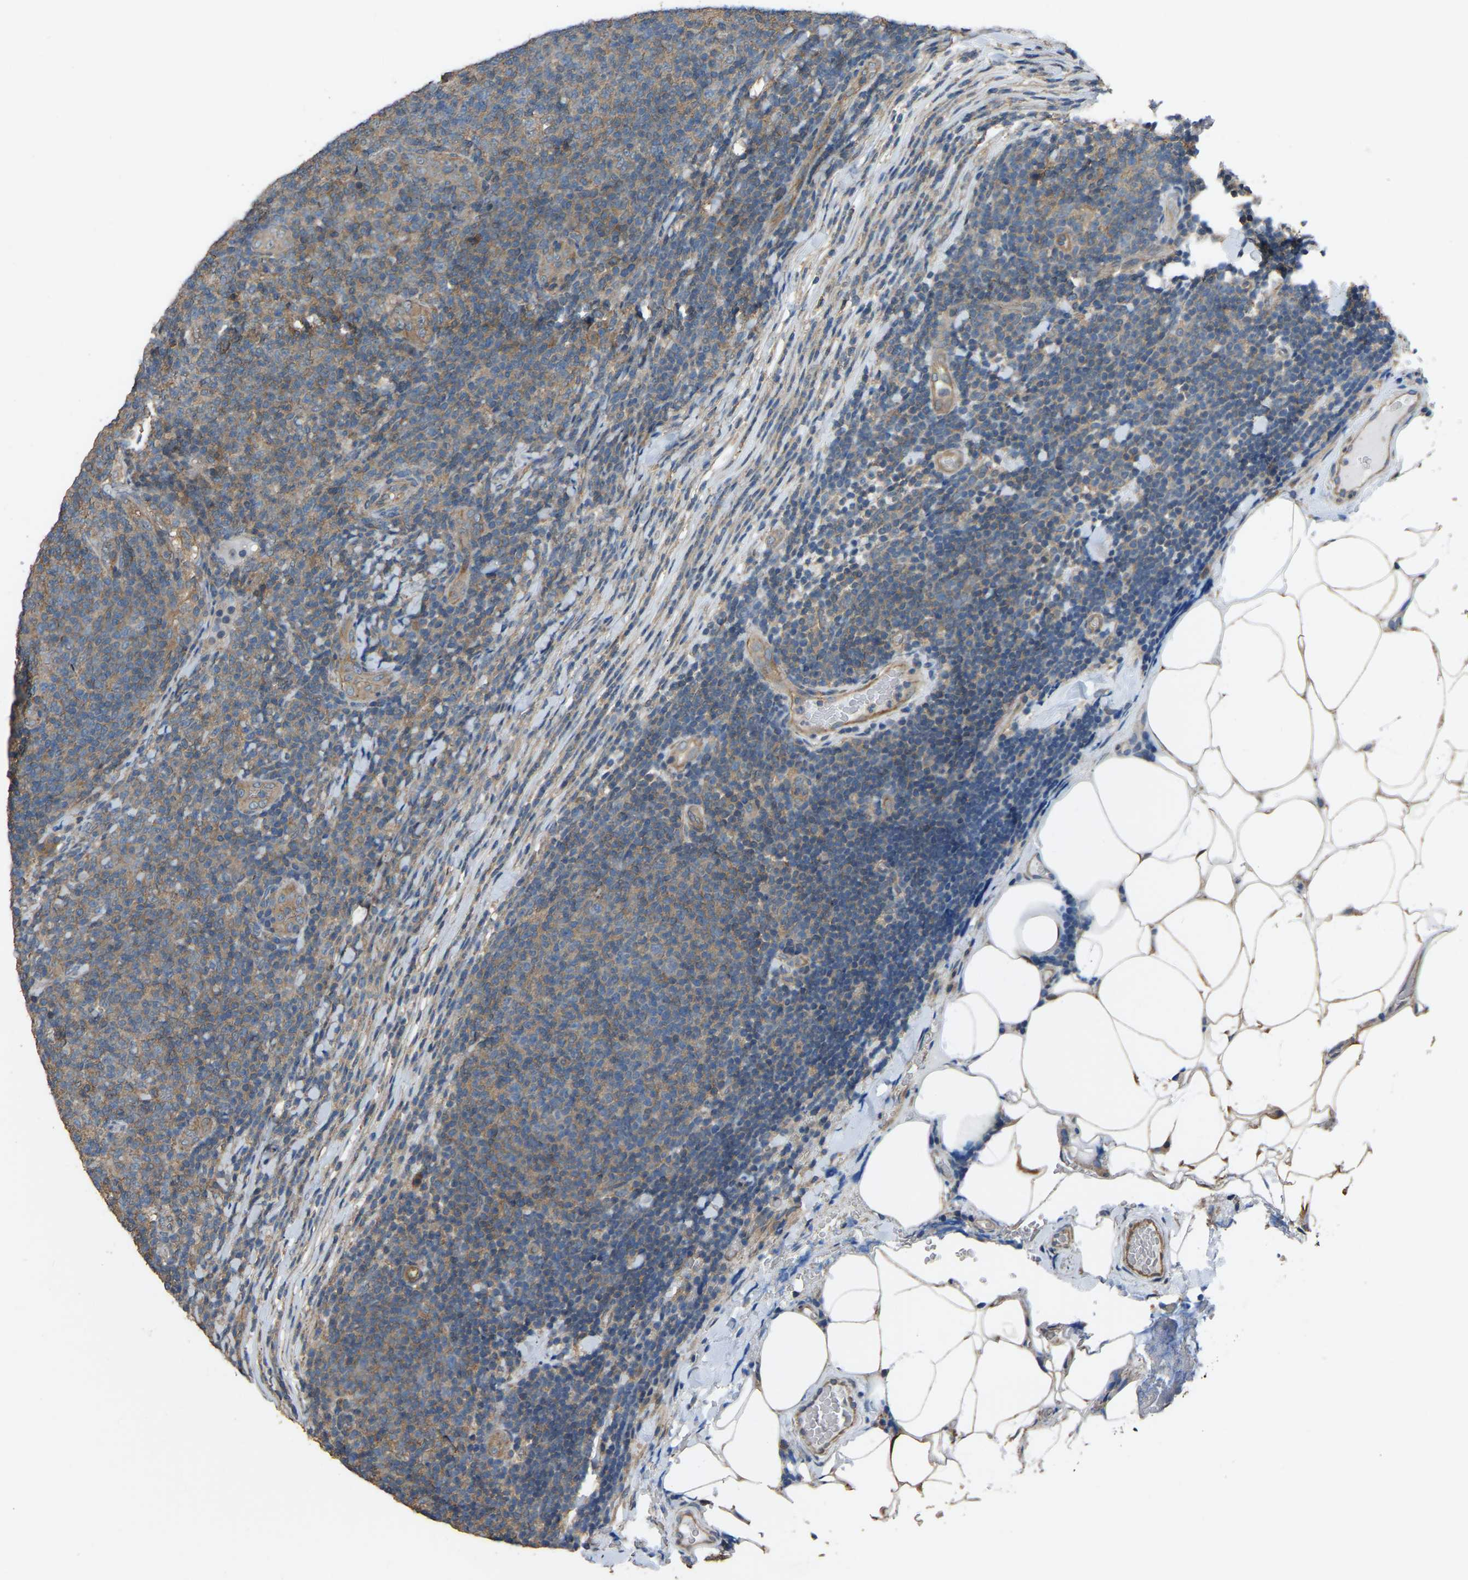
{"staining": {"intensity": "weak", "quantity": "25%-75%", "location": "cytoplasmic/membranous"}, "tissue": "lymphoma", "cell_type": "Tumor cells", "image_type": "cancer", "snomed": [{"axis": "morphology", "description": "Malignant lymphoma, non-Hodgkin's type, Low grade"}, {"axis": "topography", "description": "Lymph node"}], "caption": "DAB immunohistochemical staining of human malignant lymphoma, non-Hodgkin's type (low-grade) exhibits weak cytoplasmic/membranous protein expression in about 25%-75% of tumor cells.", "gene": "SLC4A2", "patient": {"sex": "male", "age": 66}}